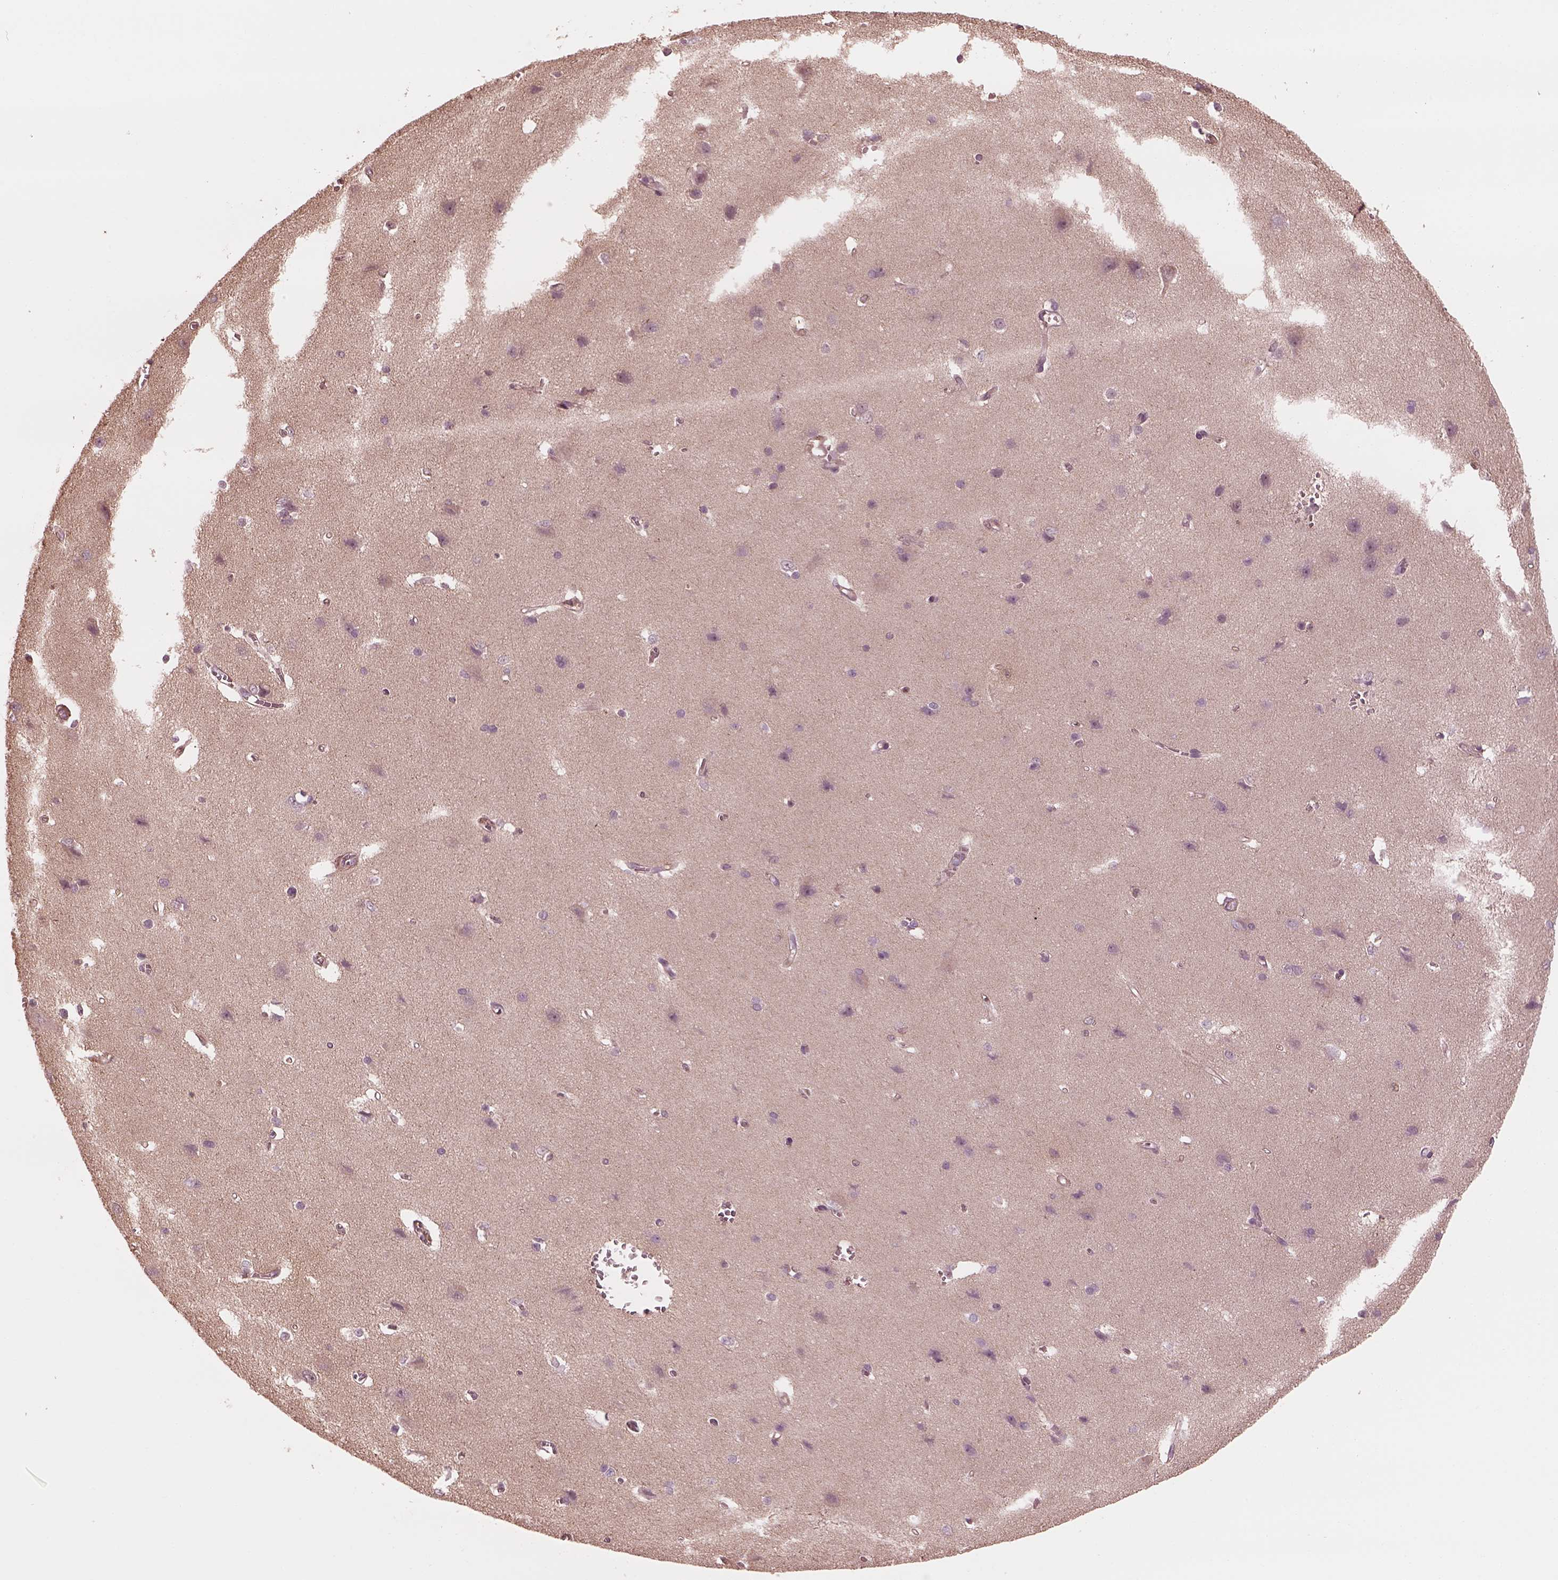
{"staining": {"intensity": "negative", "quantity": "none", "location": "none"}, "tissue": "cerebral cortex", "cell_type": "Endothelial cells", "image_type": "normal", "snomed": [{"axis": "morphology", "description": "Normal tissue, NOS"}, {"axis": "topography", "description": "Cerebral cortex"}], "caption": "Immunohistochemistry of normal human cerebral cortex shows no positivity in endothelial cells. (Stains: DAB immunohistochemistry (IHC) with hematoxylin counter stain, Microscopy: brightfield microscopy at high magnification).", "gene": "STK33", "patient": {"sex": "male", "age": 37}}